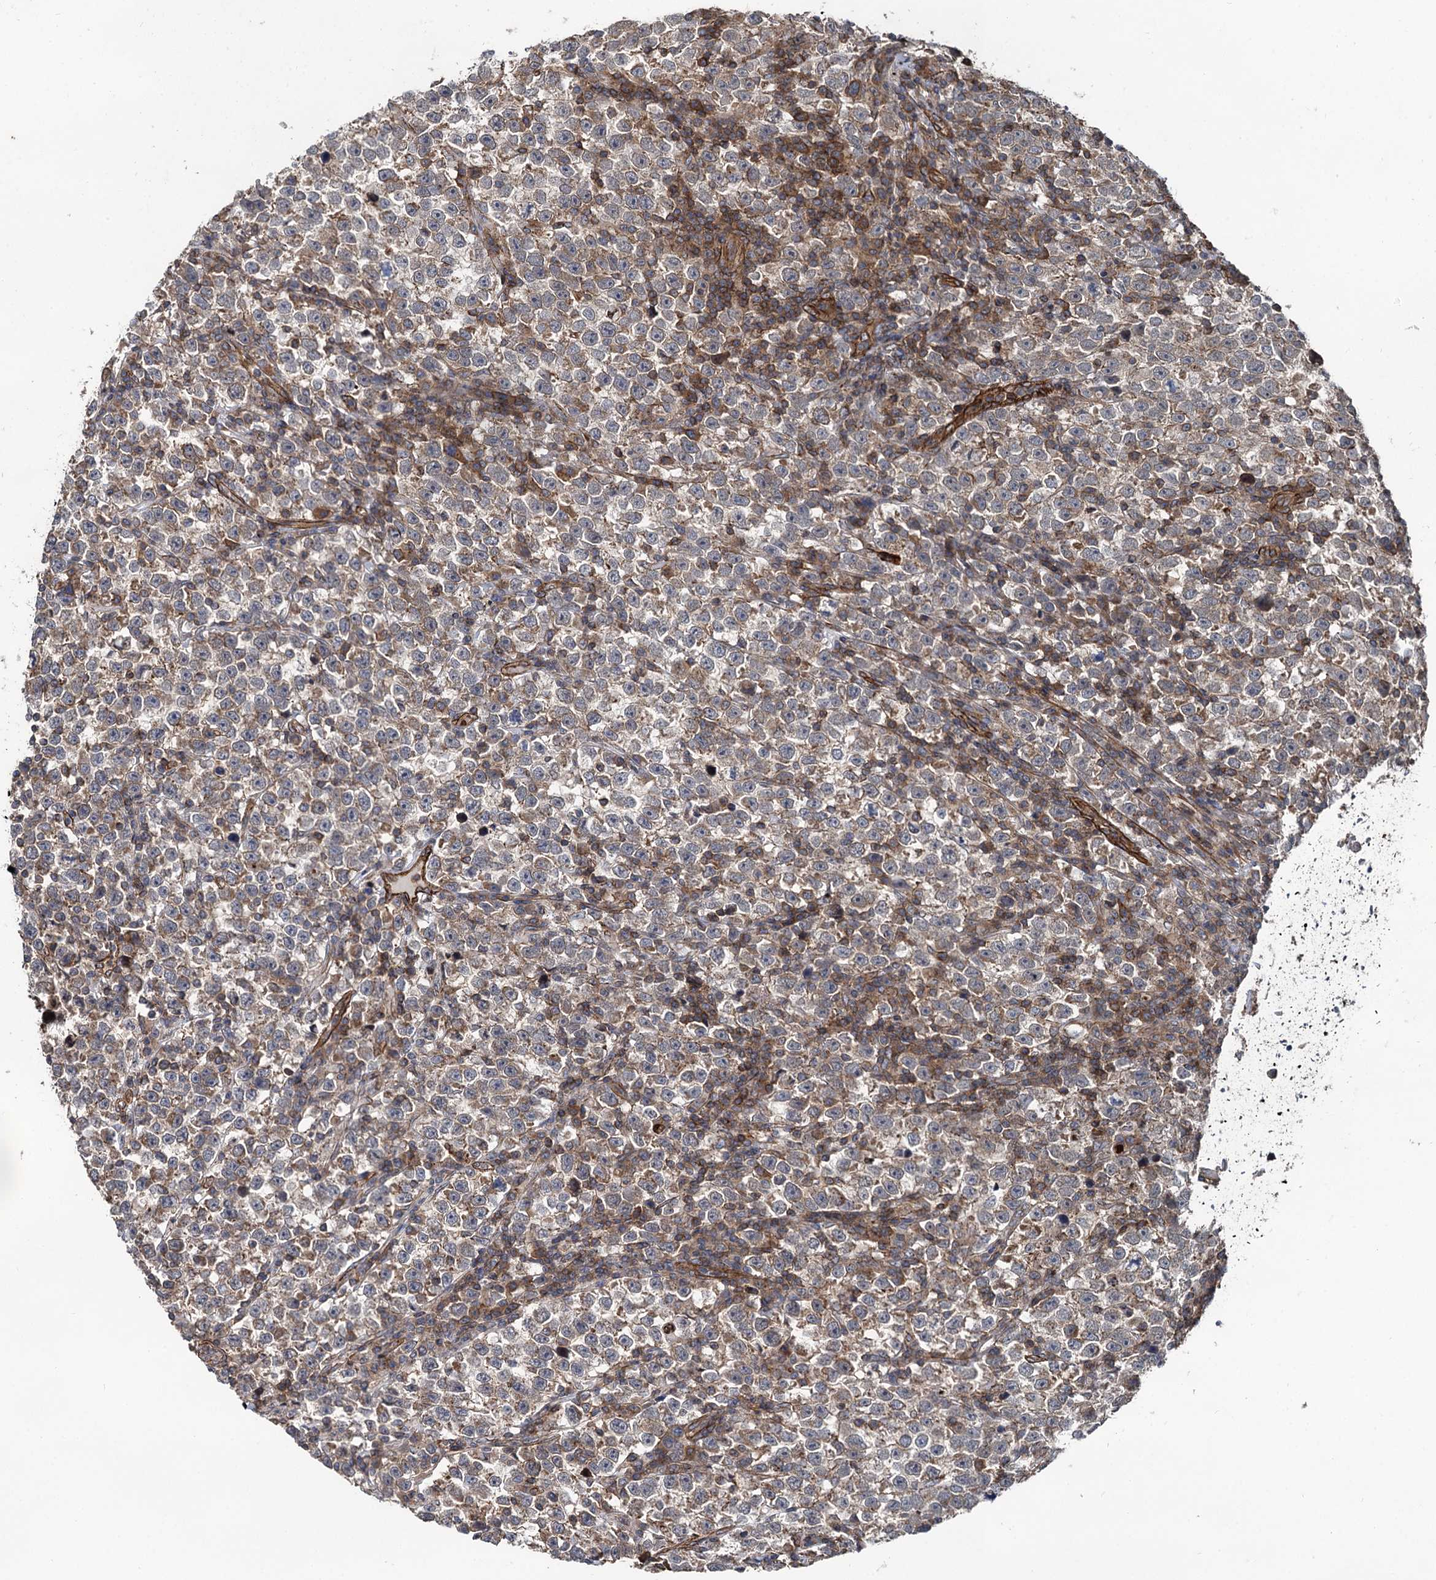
{"staining": {"intensity": "weak", "quantity": "25%-75%", "location": "cytoplasmic/membranous"}, "tissue": "testis cancer", "cell_type": "Tumor cells", "image_type": "cancer", "snomed": [{"axis": "morphology", "description": "Normal tissue, NOS"}, {"axis": "morphology", "description": "Seminoma, NOS"}, {"axis": "topography", "description": "Testis"}], "caption": "This micrograph demonstrates IHC staining of seminoma (testis), with low weak cytoplasmic/membranous staining in approximately 25%-75% of tumor cells.", "gene": "SVIP", "patient": {"sex": "male", "age": 43}}